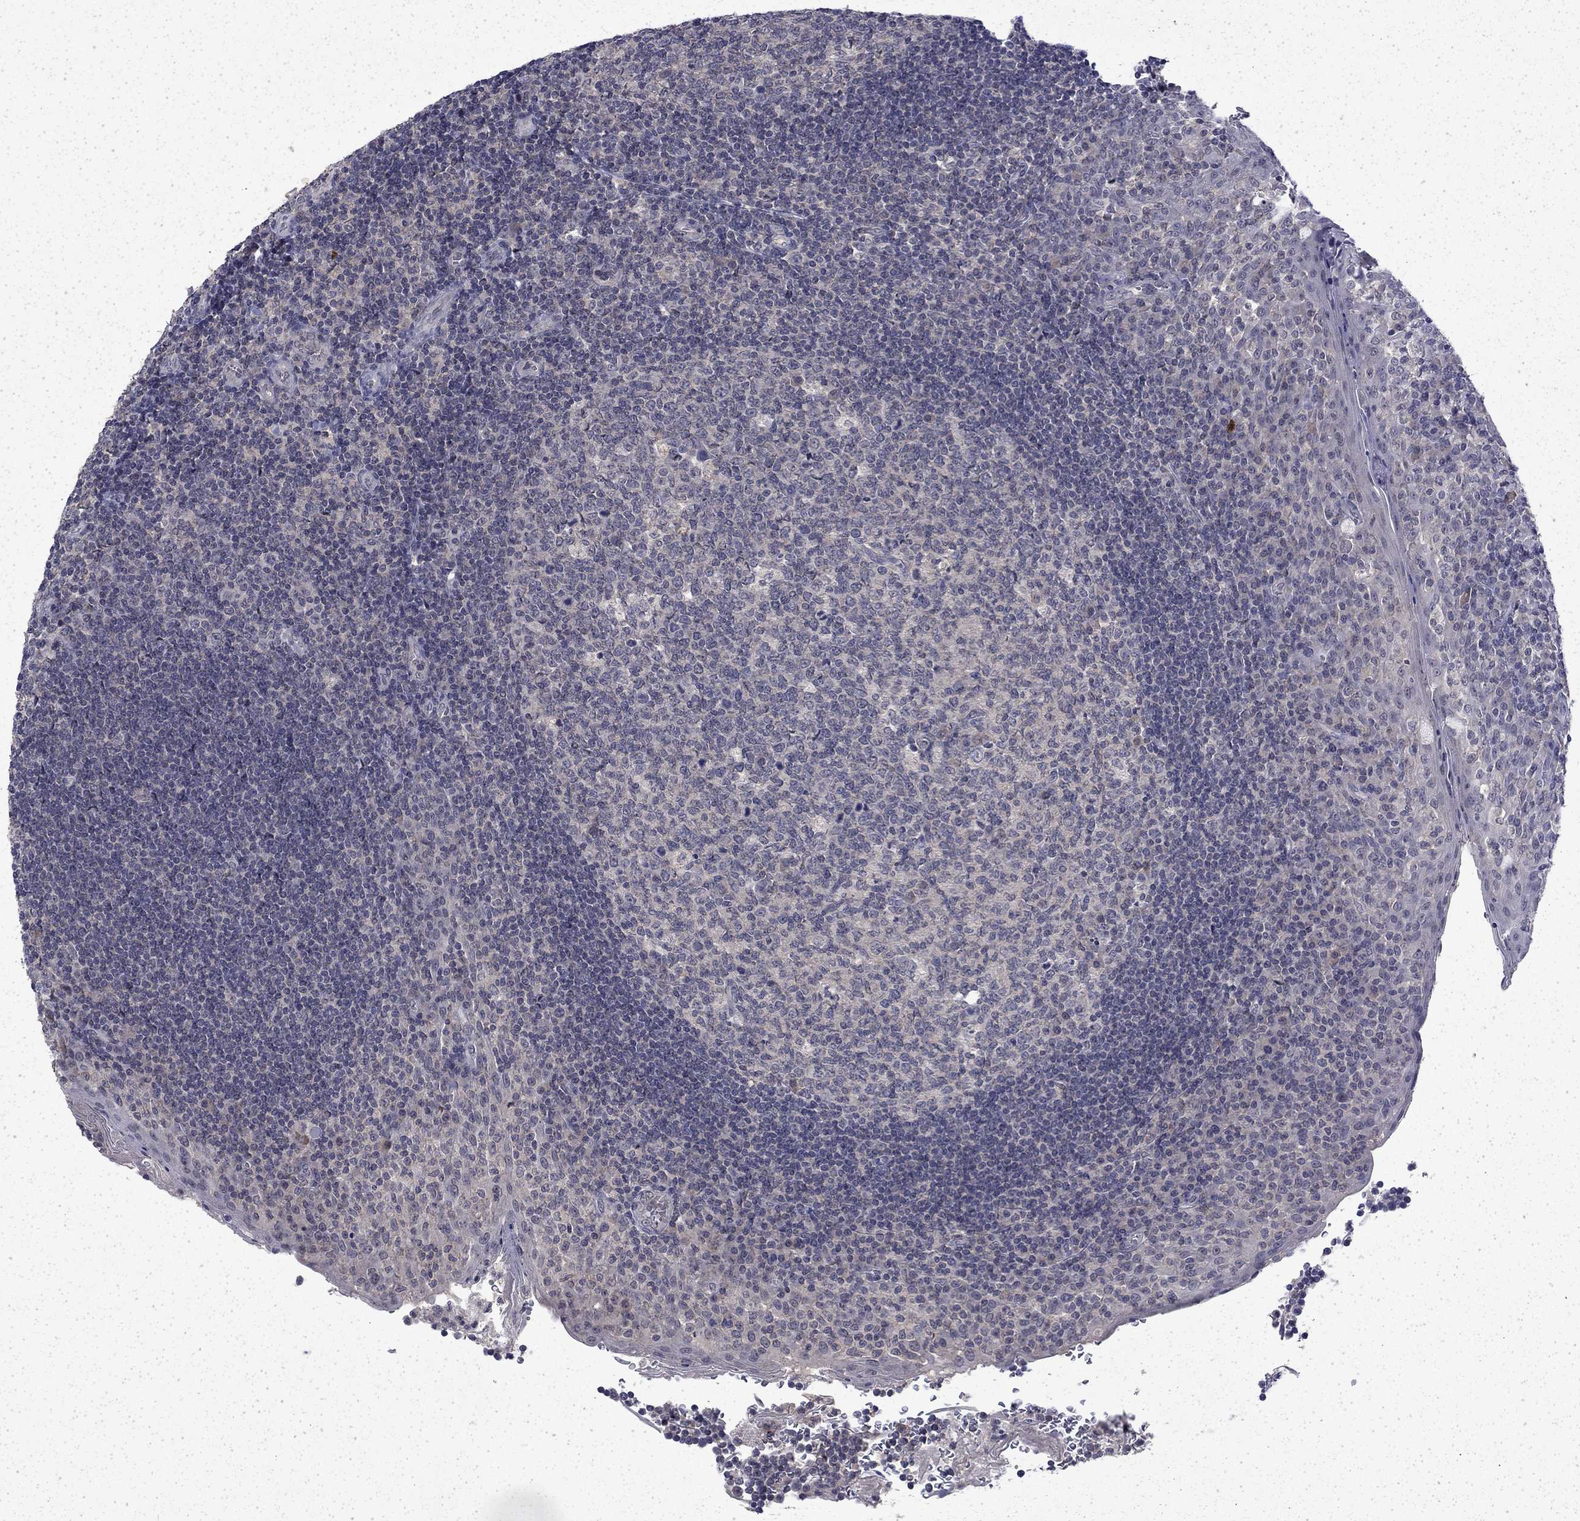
{"staining": {"intensity": "negative", "quantity": "none", "location": "none"}, "tissue": "tonsil", "cell_type": "Germinal center cells", "image_type": "normal", "snomed": [{"axis": "morphology", "description": "Normal tissue, NOS"}, {"axis": "topography", "description": "Tonsil"}], "caption": "The micrograph shows no staining of germinal center cells in benign tonsil.", "gene": "CHAT", "patient": {"sex": "female", "age": 13}}